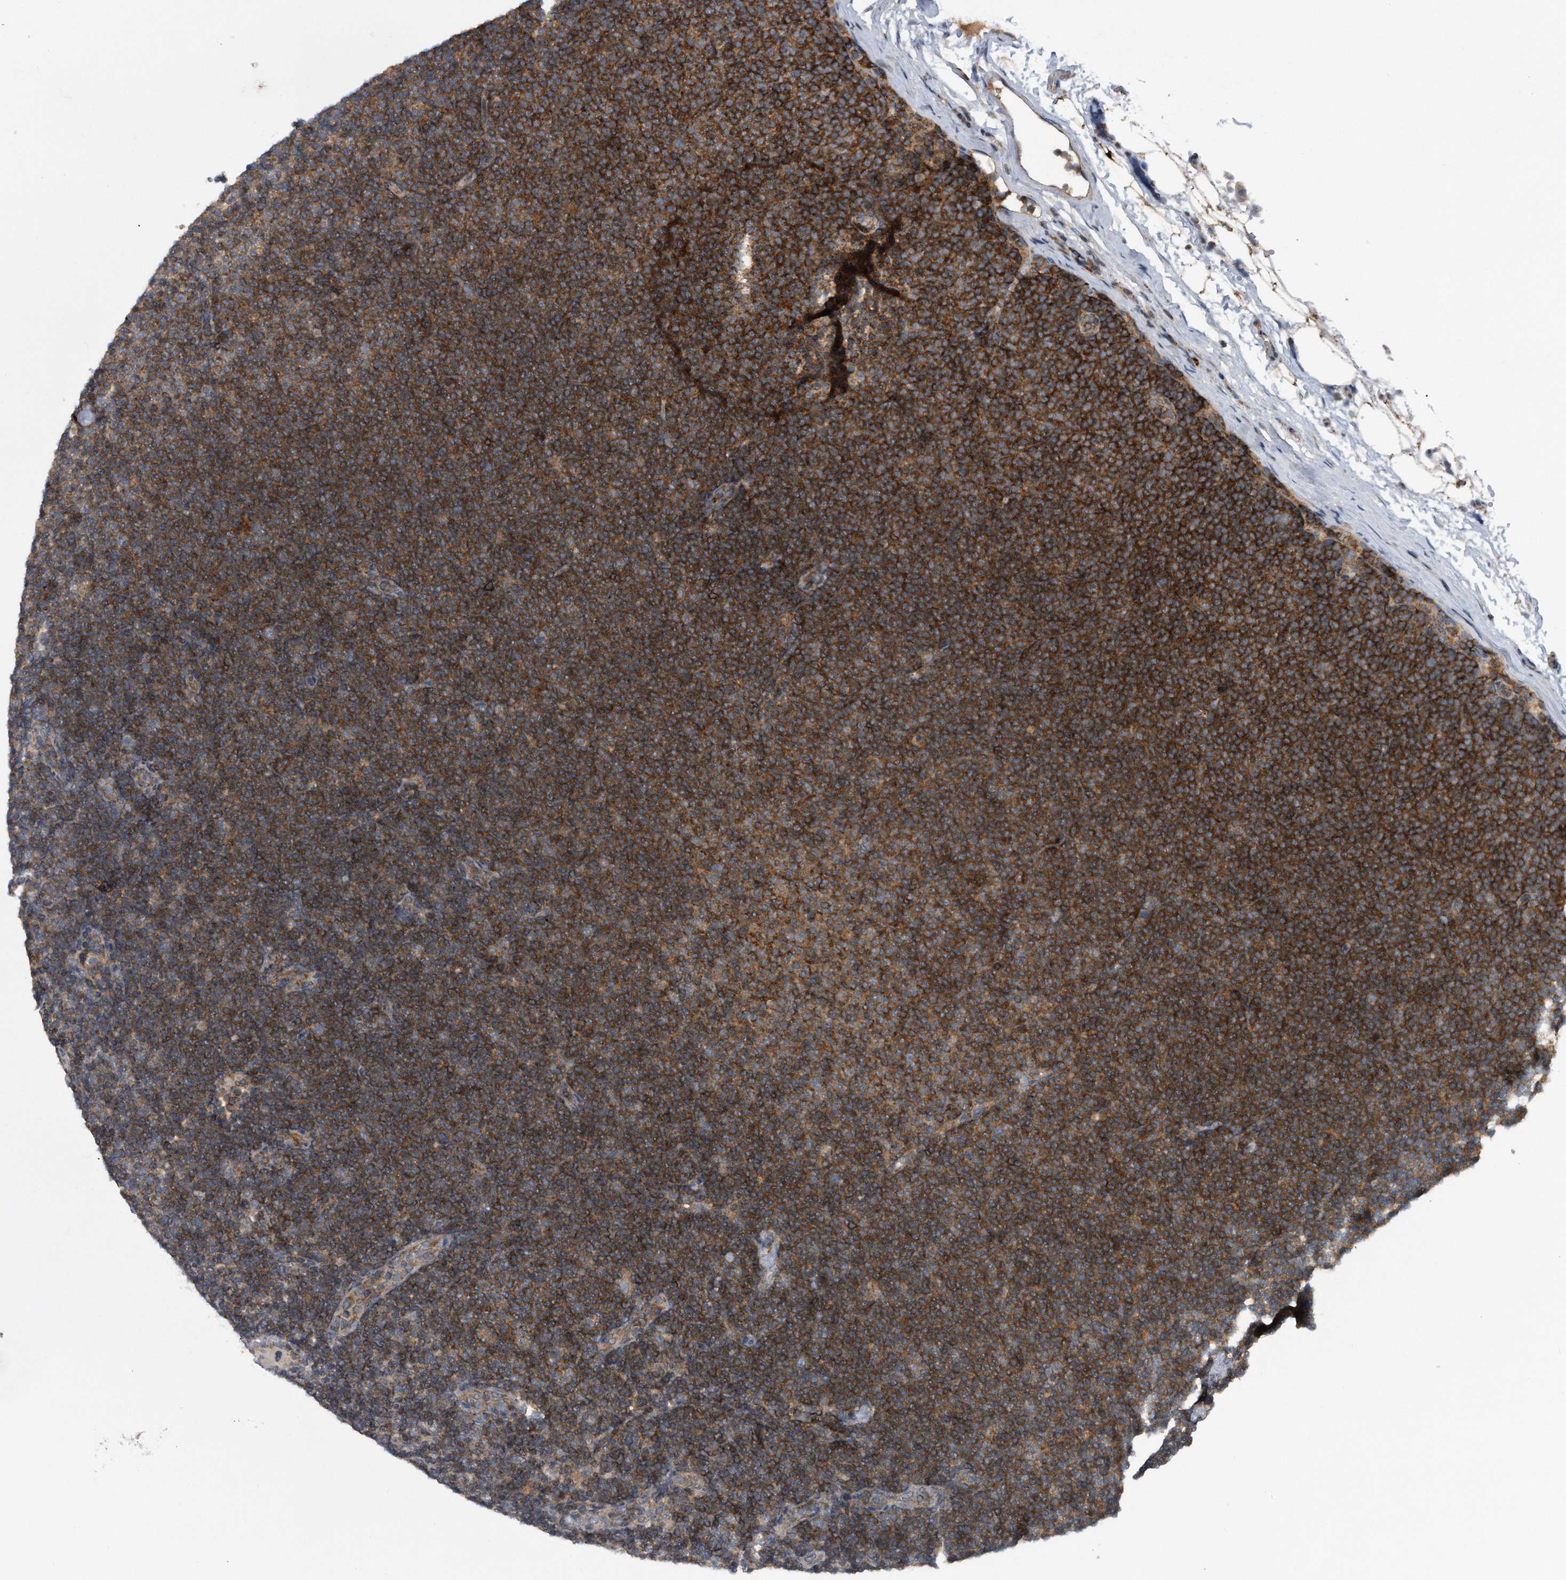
{"staining": {"intensity": "strong", "quantity": ">75%", "location": "cytoplasmic/membranous"}, "tissue": "lymphoma", "cell_type": "Tumor cells", "image_type": "cancer", "snomed": [{"axis": "morphology", "description": "Malignant lymphoma, non-Hodgkin's type, Low grade"}, {"axis": "topography", "description": "Lymph node"}], "caption": "Immunohistochemical staining of human low-grade malignant lymphoma, non-Hodgkin's type exhibits strong cytoplasmic/membranous protein expression in approximately >75% of tumor cells.", "gene": "ALPK2", "patient": {"sex": "female", "age": 53}}